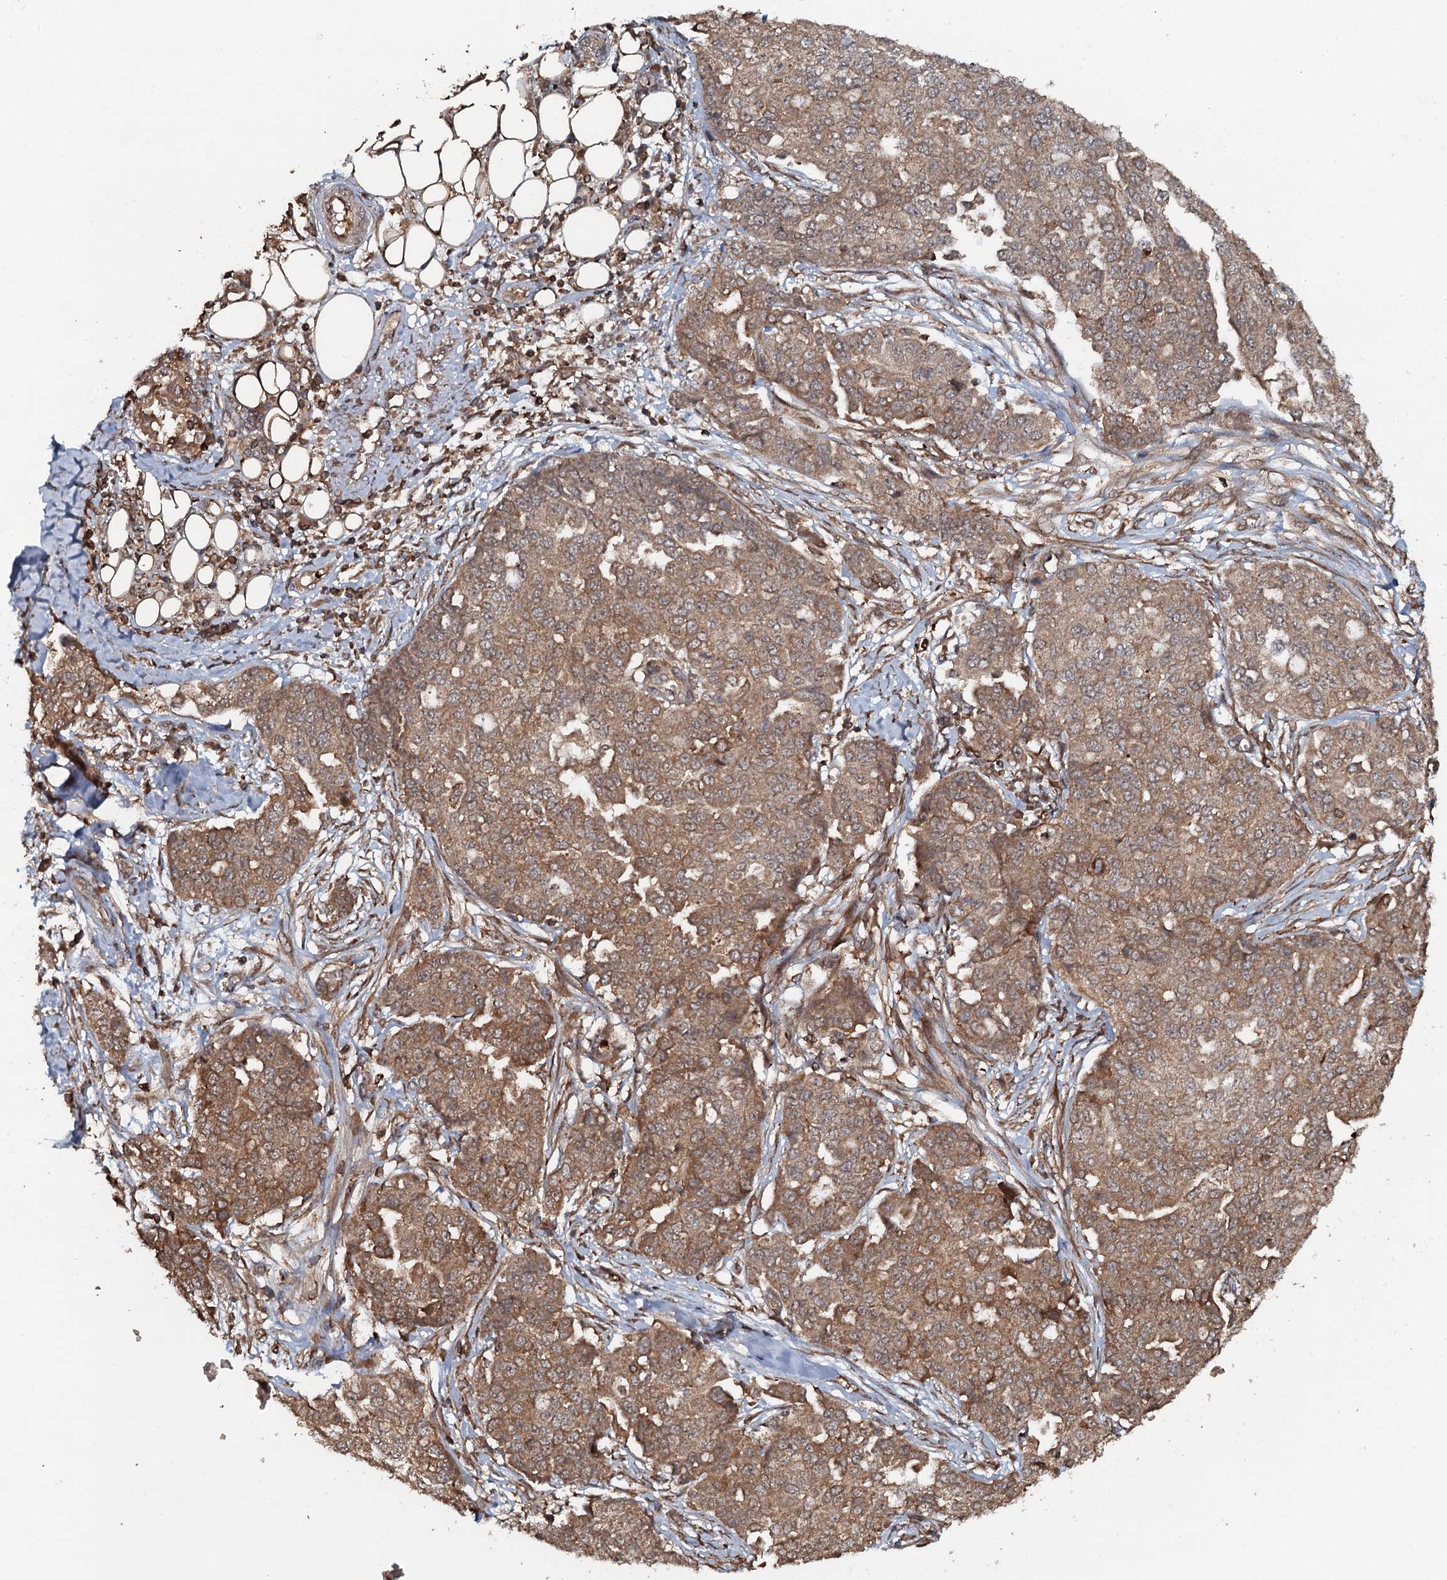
{"staining": {"intensity": "moderate", "quantity": ">75%", "location": "cytoplasmic/membranous"}, "tissue": "ovarian cancer", "cell_type": "Tumor cells", "image_type": "cancer", "snomed": [{"axis": "morphology", "description": "Cystadenocarcinoma, serous, NOS"}, {"axis": "topography", "description": "Soft tissue"}, {"axis": "topography", "description": "Ovary"}], "caption": "A micrograph showing moderate cytoplasmic/membranous staining in about >75% of tumor cells in ovarian cancer (serous cystadenocarcinoma), as visualized by brown immunohistochemical staining.", "gene": "ADGRG3", "patient": {"sex": "female", "age": 57}}